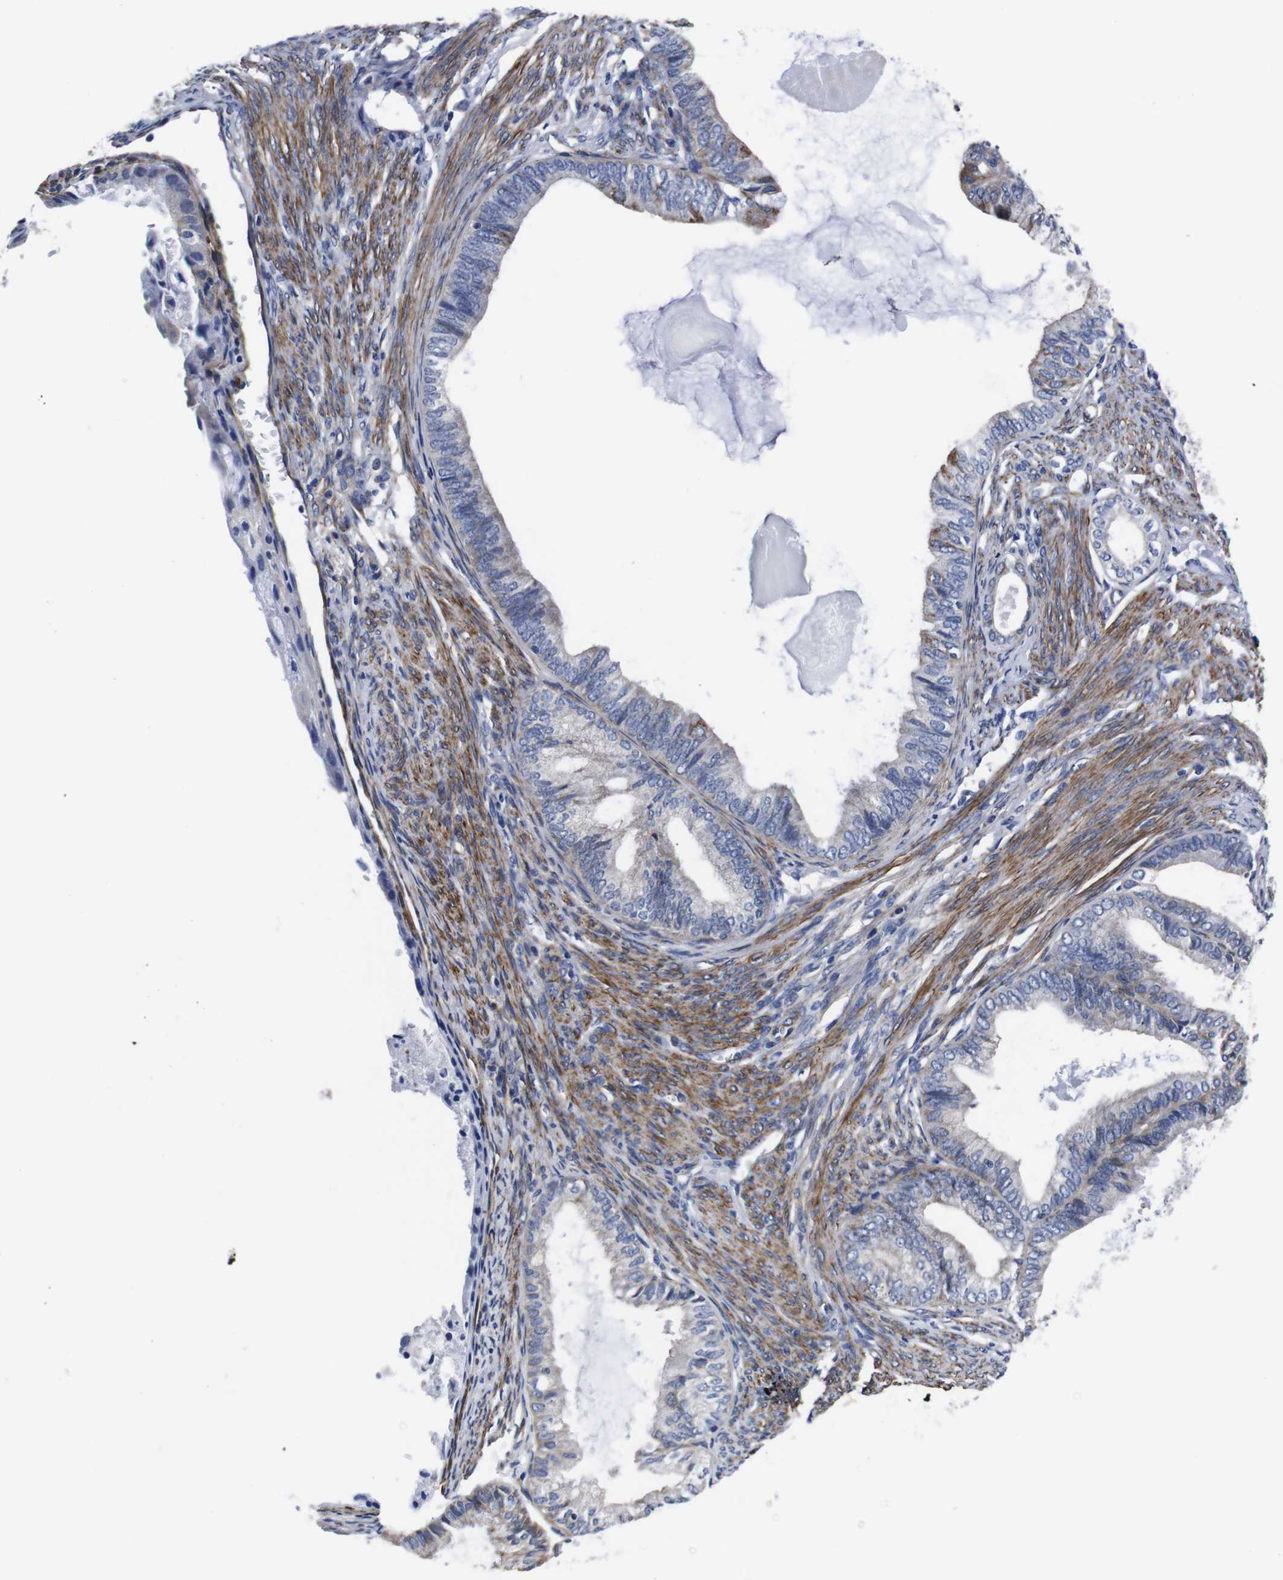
{"staining": {"intensity": "moderate", "quantity": "25%-75%", "location": "cytoplasmic/membranous"}, "tissue": "endometrial cancer", "cell_type": "Tumor cells", "image_type": "cancer", "snomed": [{"axis": "morphology", "description": "Adenocarcinoma, NOS"}, {"axis": "topography", "description": "Endometrium"}], "caption": "Endometrial cancer (adenocarcinoma) stained for a protein exhibits moderate cytoplasmic/membranous positivity in tumor cells.", "gene": "WNT10A", "patient": {"sex": "female", "age": 86}}